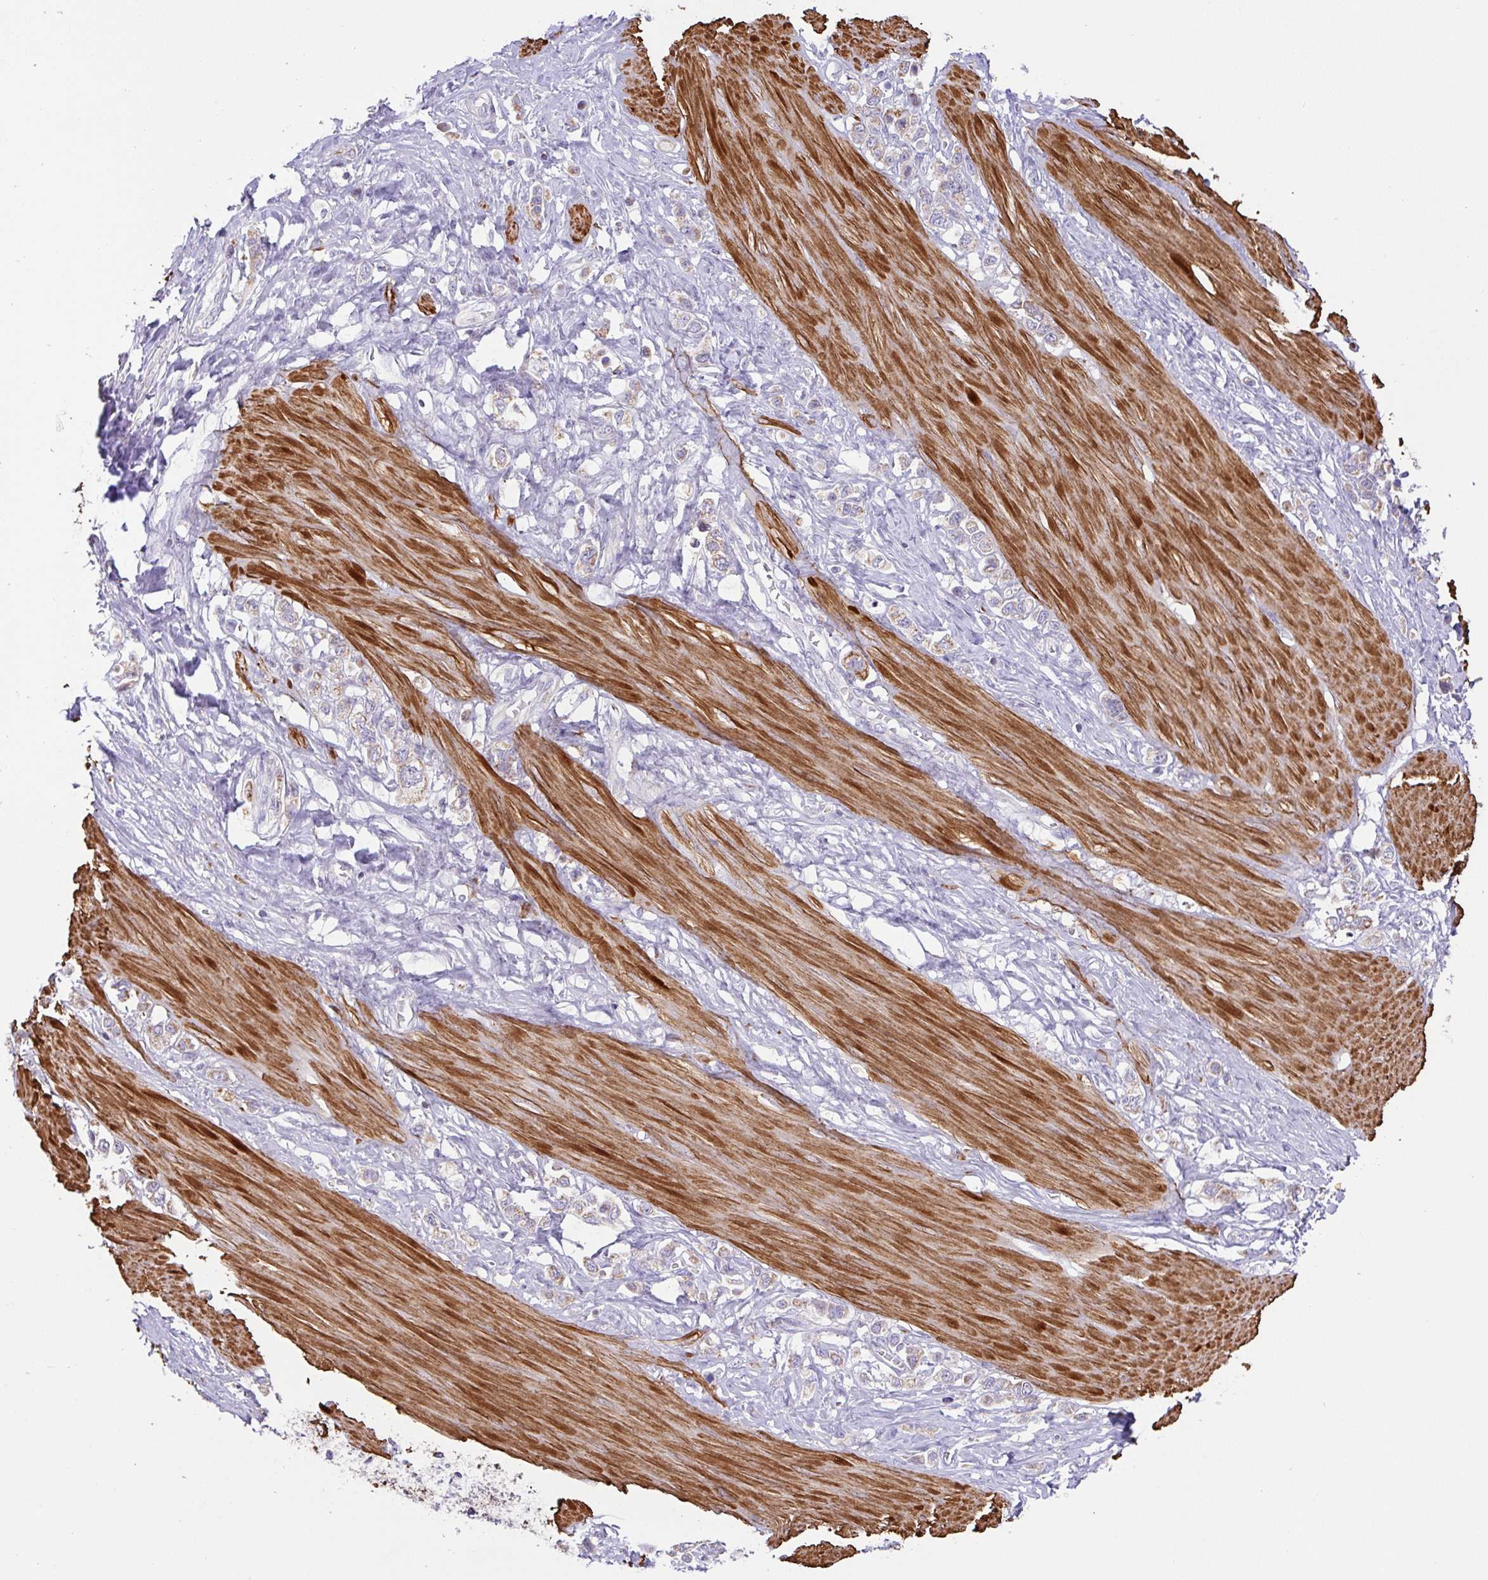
{"staining": {"intensity": "weak", "quantity": ">75%", "location": "cytoplasmic/membranous"}, "tissue": "stomach cancer", "cell_type": "Tumor cells", "image_type": "cancer", "snomed": [{"axis": "morphology", "description": "Adenocarcinoma, NOS"}, {"axis": "topography", "description": "Stomach"}], "caption": "Human stomach cancer stained with a protein marker shows weak staining in tumor cells.", "gene": "CHDH", "patient": {"sex": "female", "age": 65}}